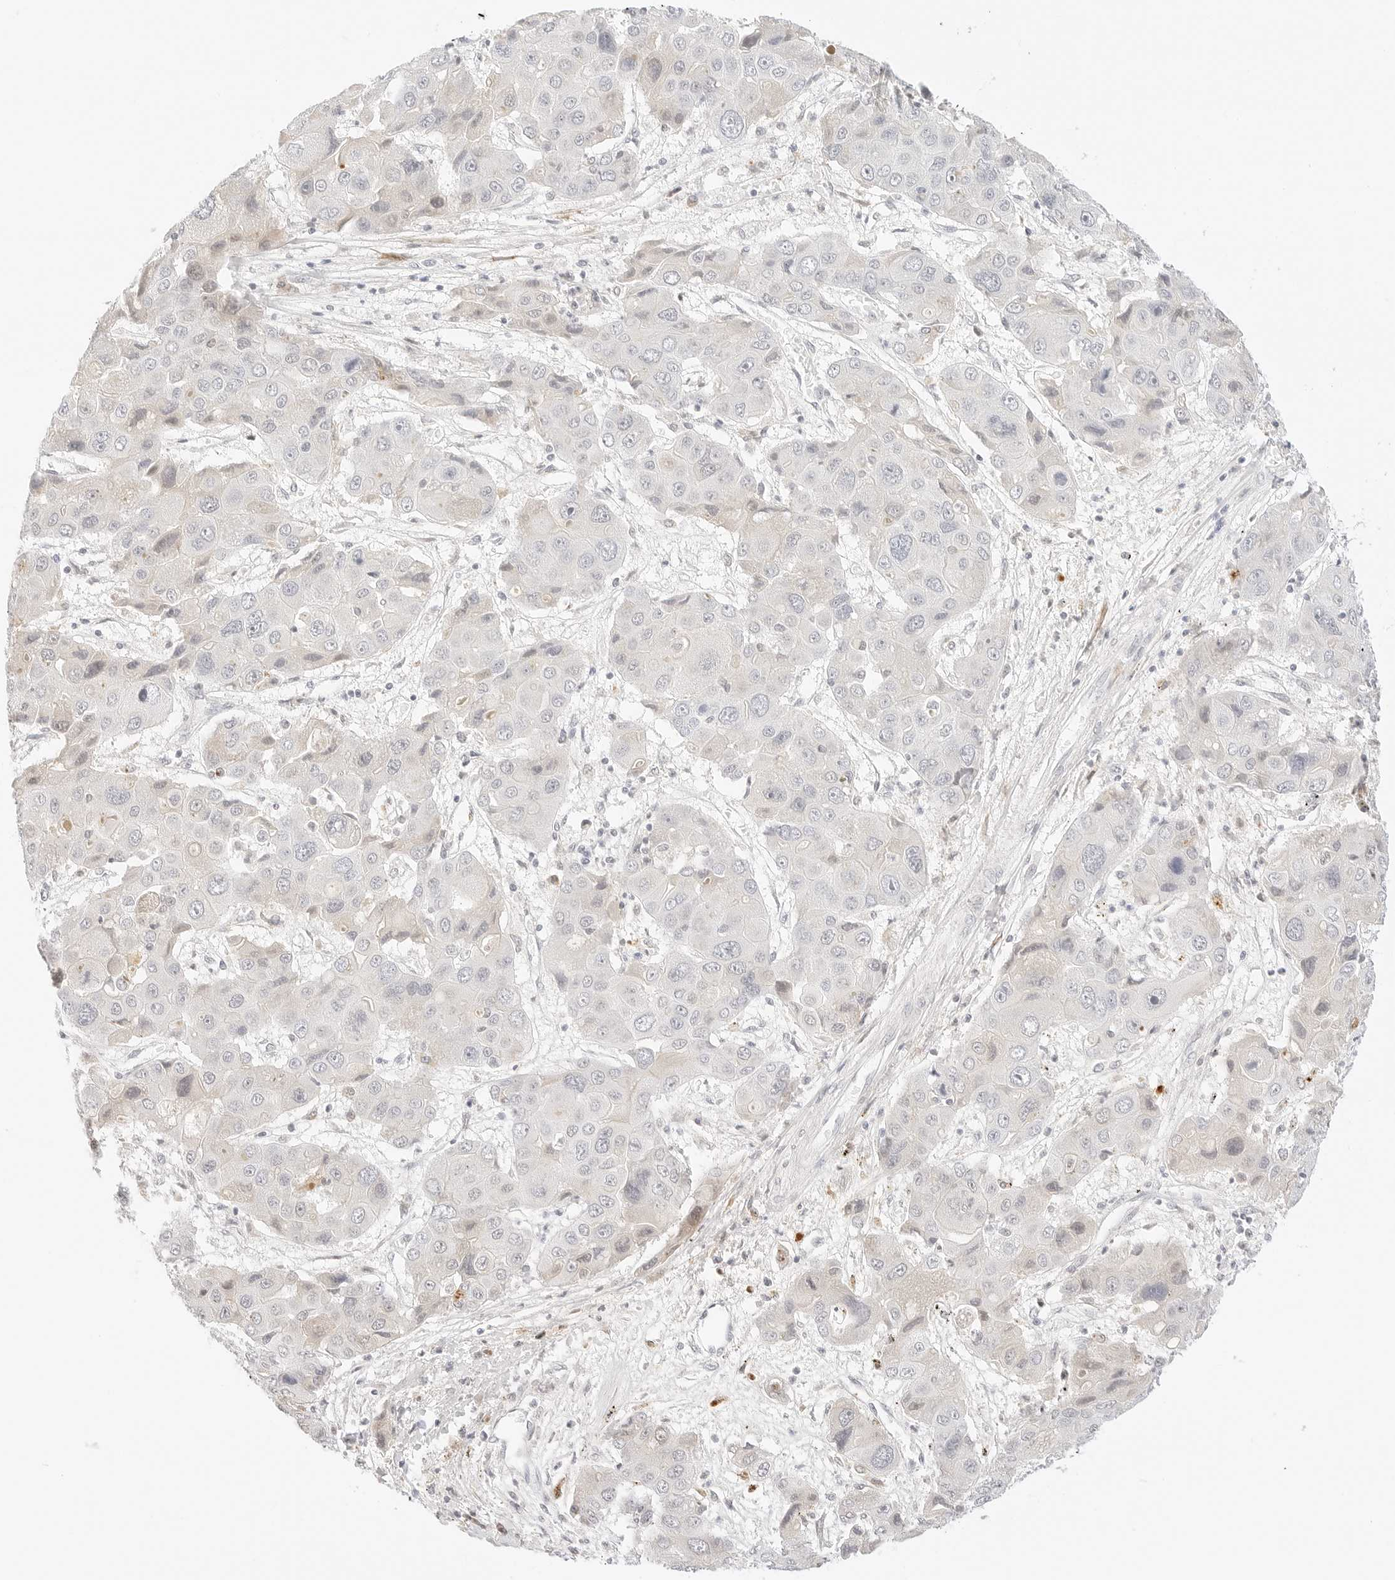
{"staining": {"intensity": "negative", "quantity": "none", "location": "none"}, "tissue": "liver cancer", "cell_type": "Tumor cells", "image_type": "cancer", "snomed": [{"axis": "morphology", "description": "Cholangiocarcinoma"}, {"axis": "topography", "description": "Liver"}], "caption": "Tumor cells are negative for brown protein staining in liver cancer. The staining is performed using DAB (3,3'-diaminobenzidine) brown chromogen with nuclei counter-stained in using hematoxylin.", "gene": "XKR4", "patient": {"sex": "male", "age": 67}}